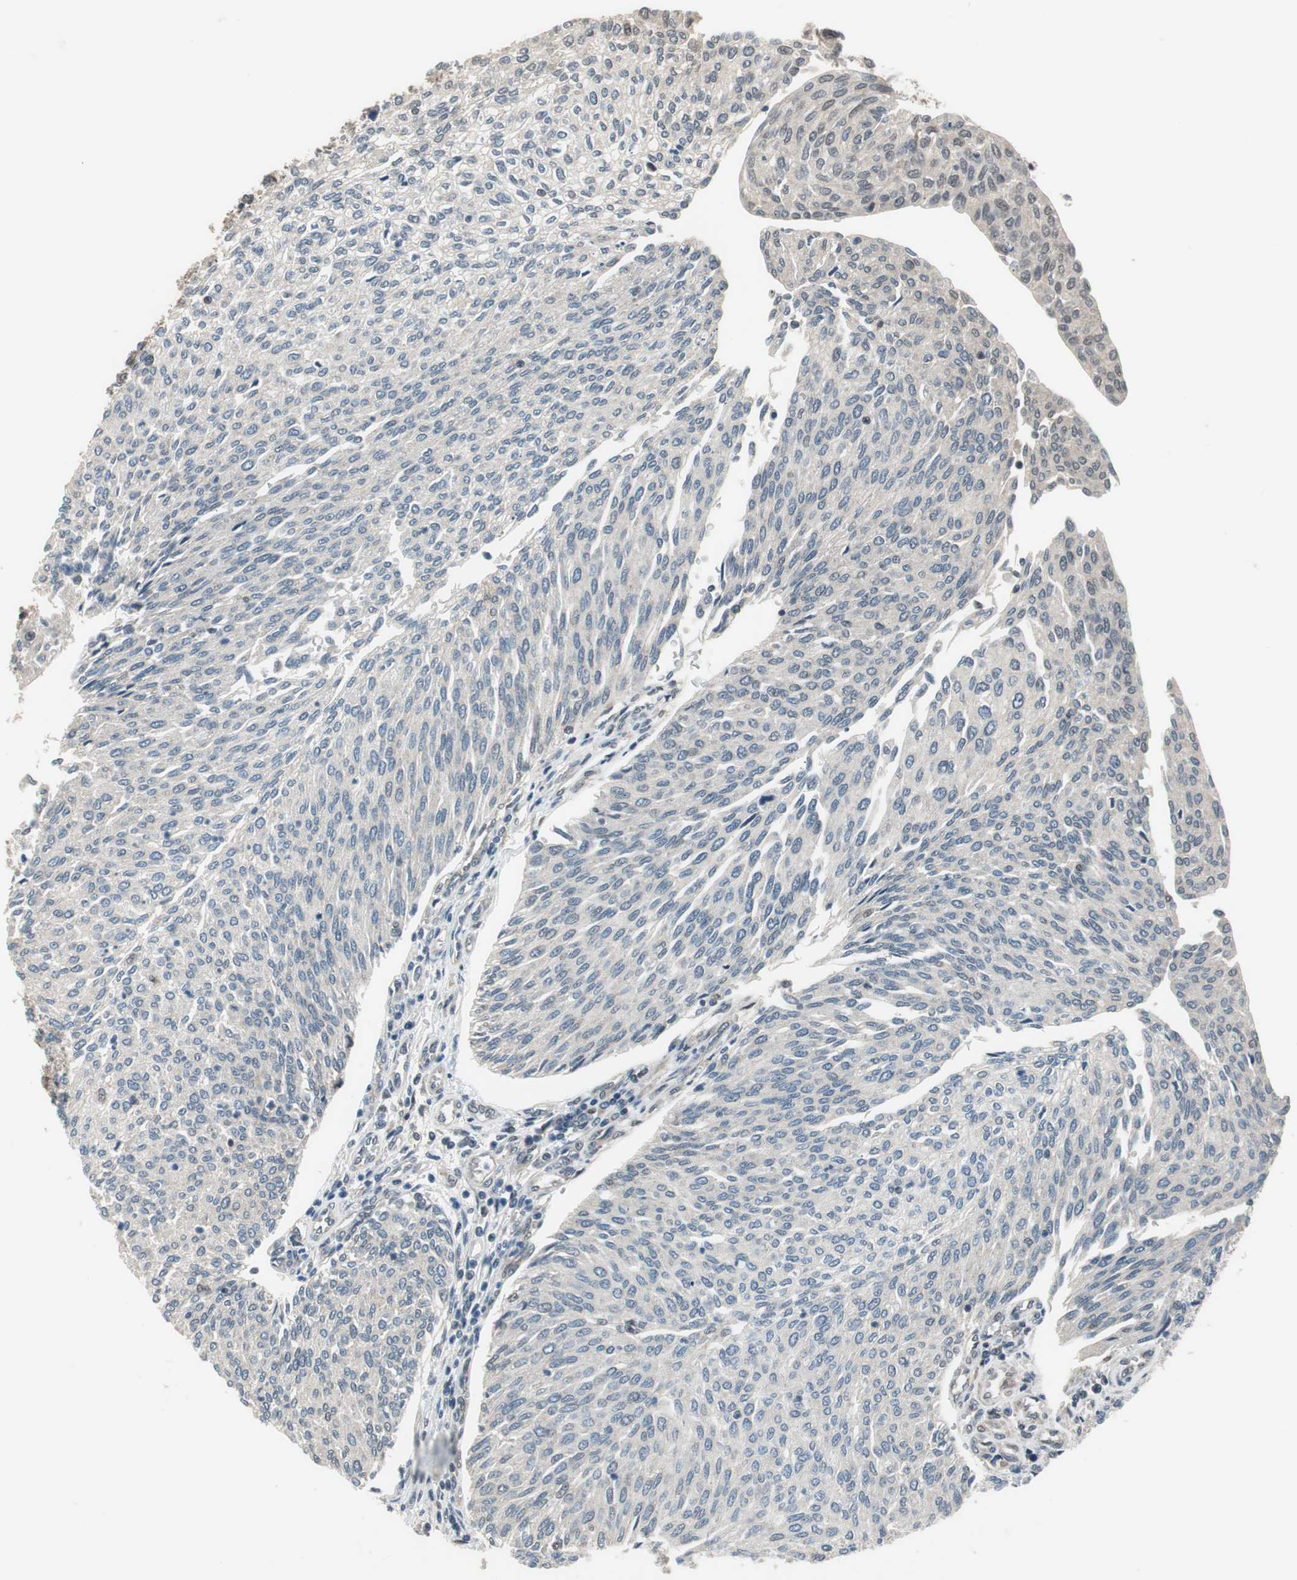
{"staining": {"intensity": "negative", "quantity": "none", "location": "none"}, "tissue": "urothelial cancer", "cell_type": "Tumor cells", "image_type": "cancer", "snomed": [{"axis": "morphology", "description": "Urothelial carcinoma, Low grade"}, {"axis": "topography", "description": "Urinary bladder"}], "caption": "The micrograph displays no significant staining in tumor cells of urothelial carcinoma (low-grade).", "gene": "MAFB", "patient": {"sex": "female", "age": 79}}